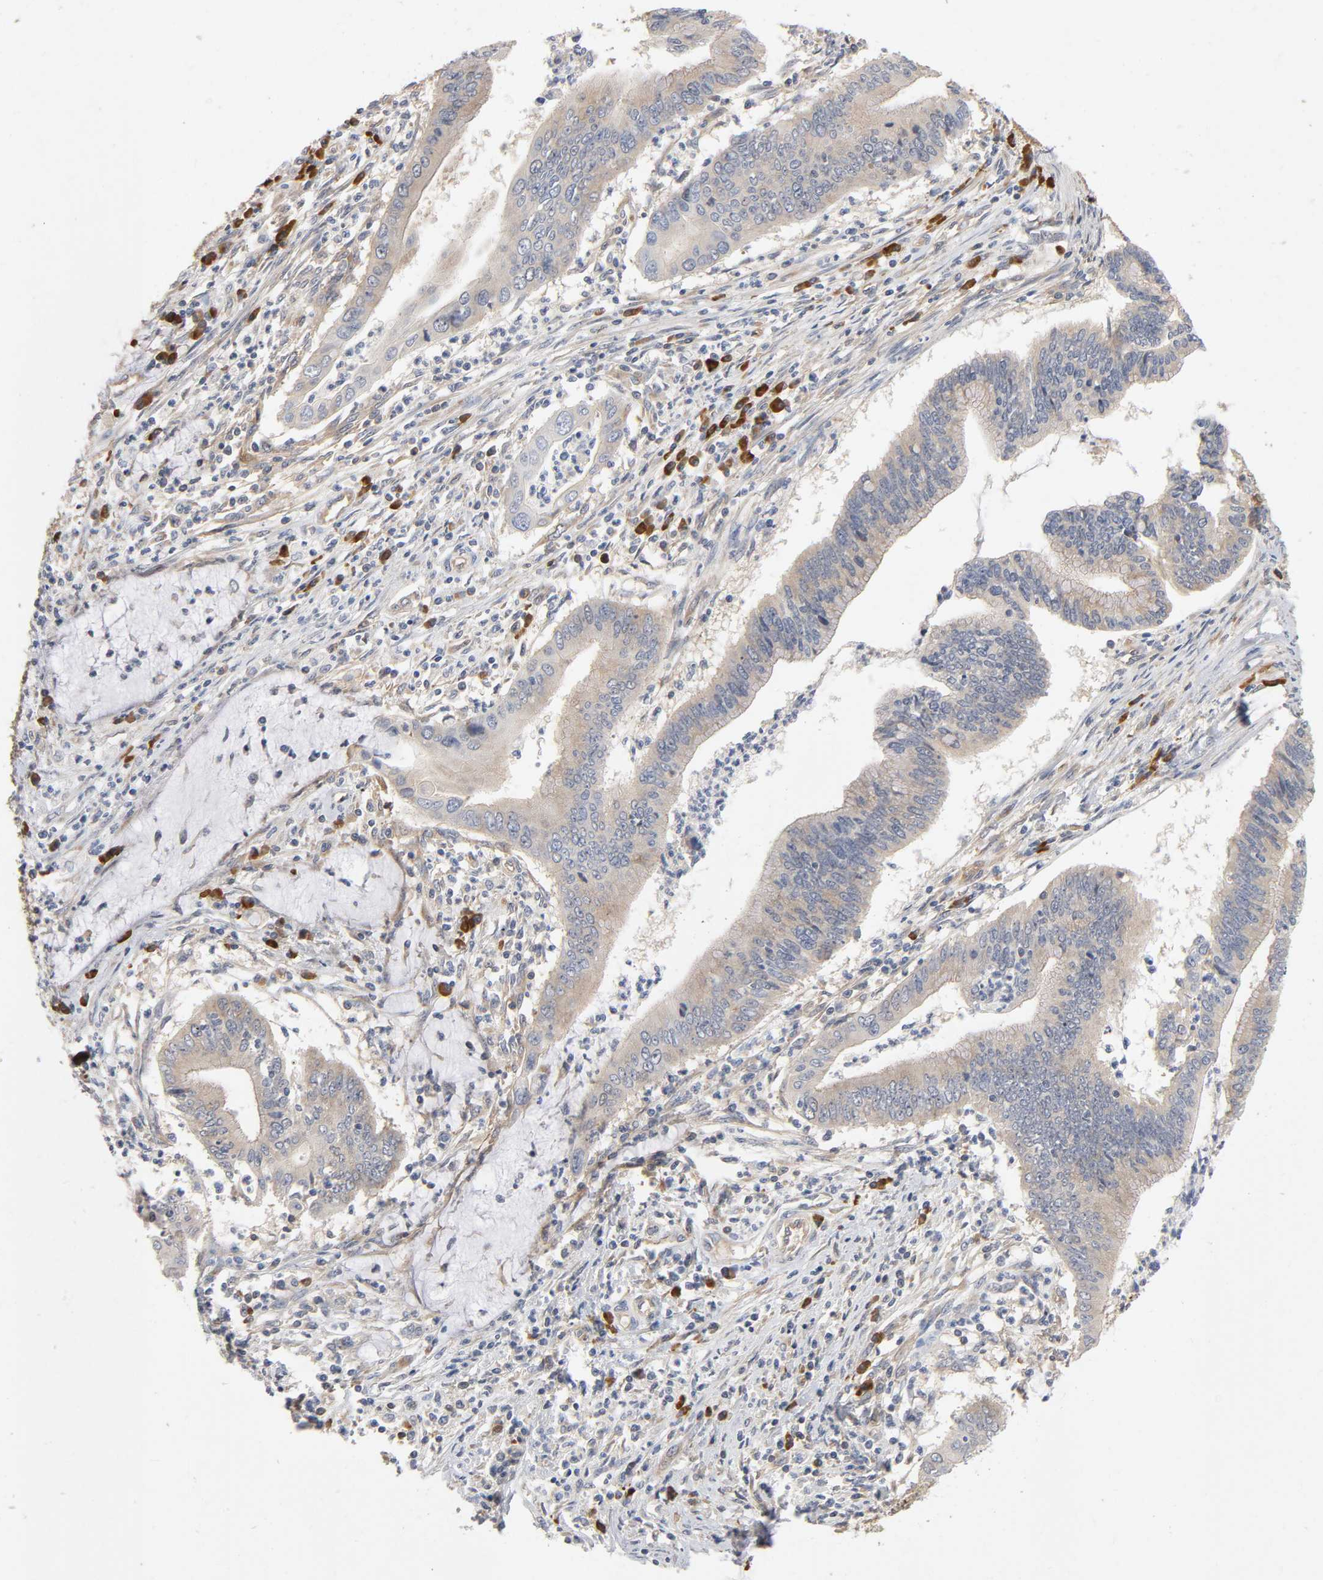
{"staining": {"intensity": "weak", "quantity": ">75%", "location": "cytoplasmic/membranous"}, "tissue": "cervical cancer", "cell_type": "Tumor cells", "image_type": "cancer", "snomed": [{"axis": "morphology", "description": "Adenocarcinoma, NOS"}, {"axis": "topography", "description": "Cervix"}], "caption": "Protein expression analysis of human adenocarcinoma (cervical) reveals weak cytoplasmic/membranous staining in approximately >75% of tumor cells.", "gene": "SCHIP1", "patient": {"sex": "female", "age": 36}}